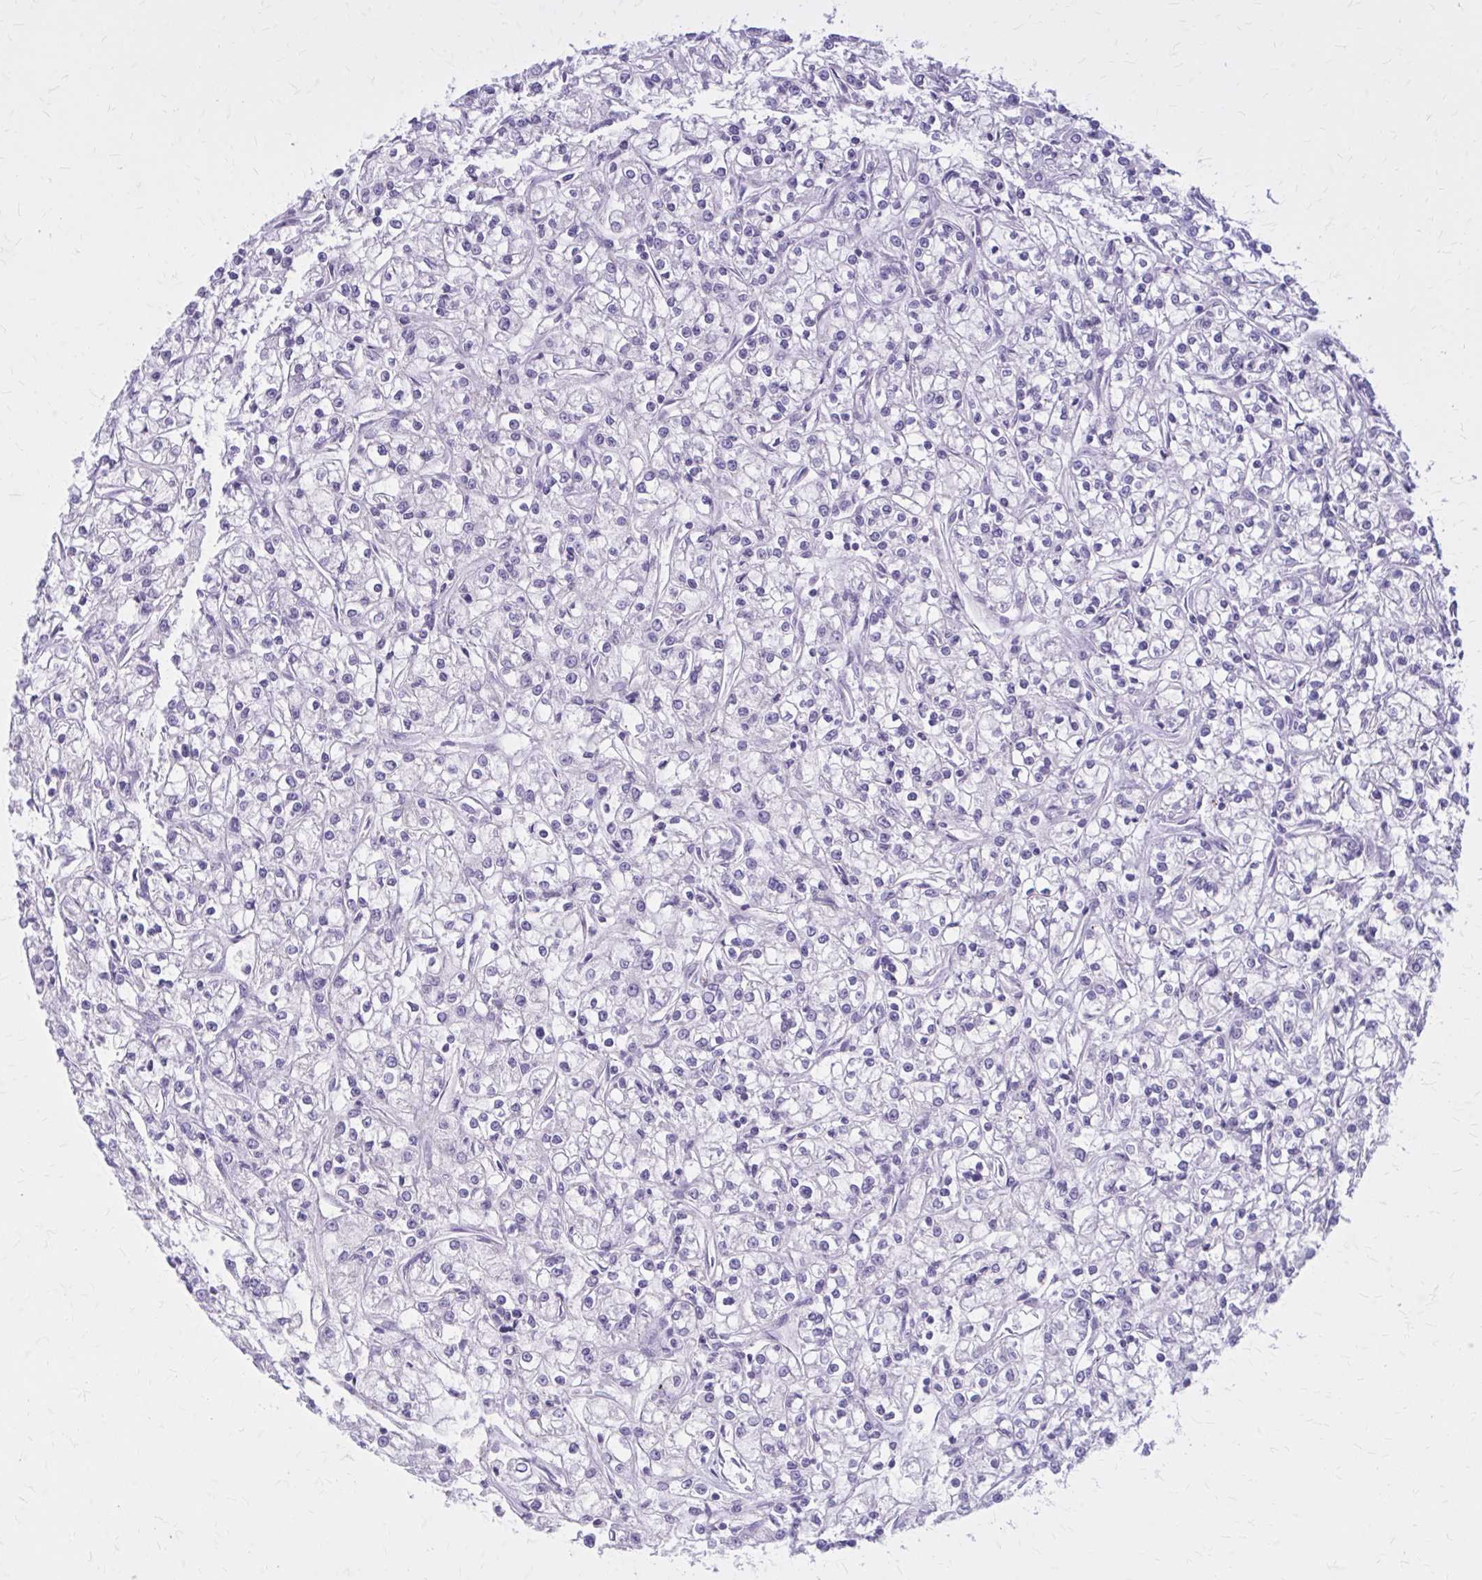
{"staining": {"intensity": "negative", "quantity": "none", "location": "none"}, "tissue": "renal cancer", "cell_type": "Tumor cells", "image_type": "cancer", "snomed": [{"axis": "morphology", "description": "Adenocarcinoma, NOS"}, {"axis": "topography", "description": "Kidney"}], "caption": "An image of renal cancer (adenocarcinoma) stained for a protein shows no brown staining in tumor cells. (DAB immunohistochemistry visualized using brightfield microscopy, high magnification).", "gene": "PITPNM1", "patient": {"sex": "female", "age": 59}}